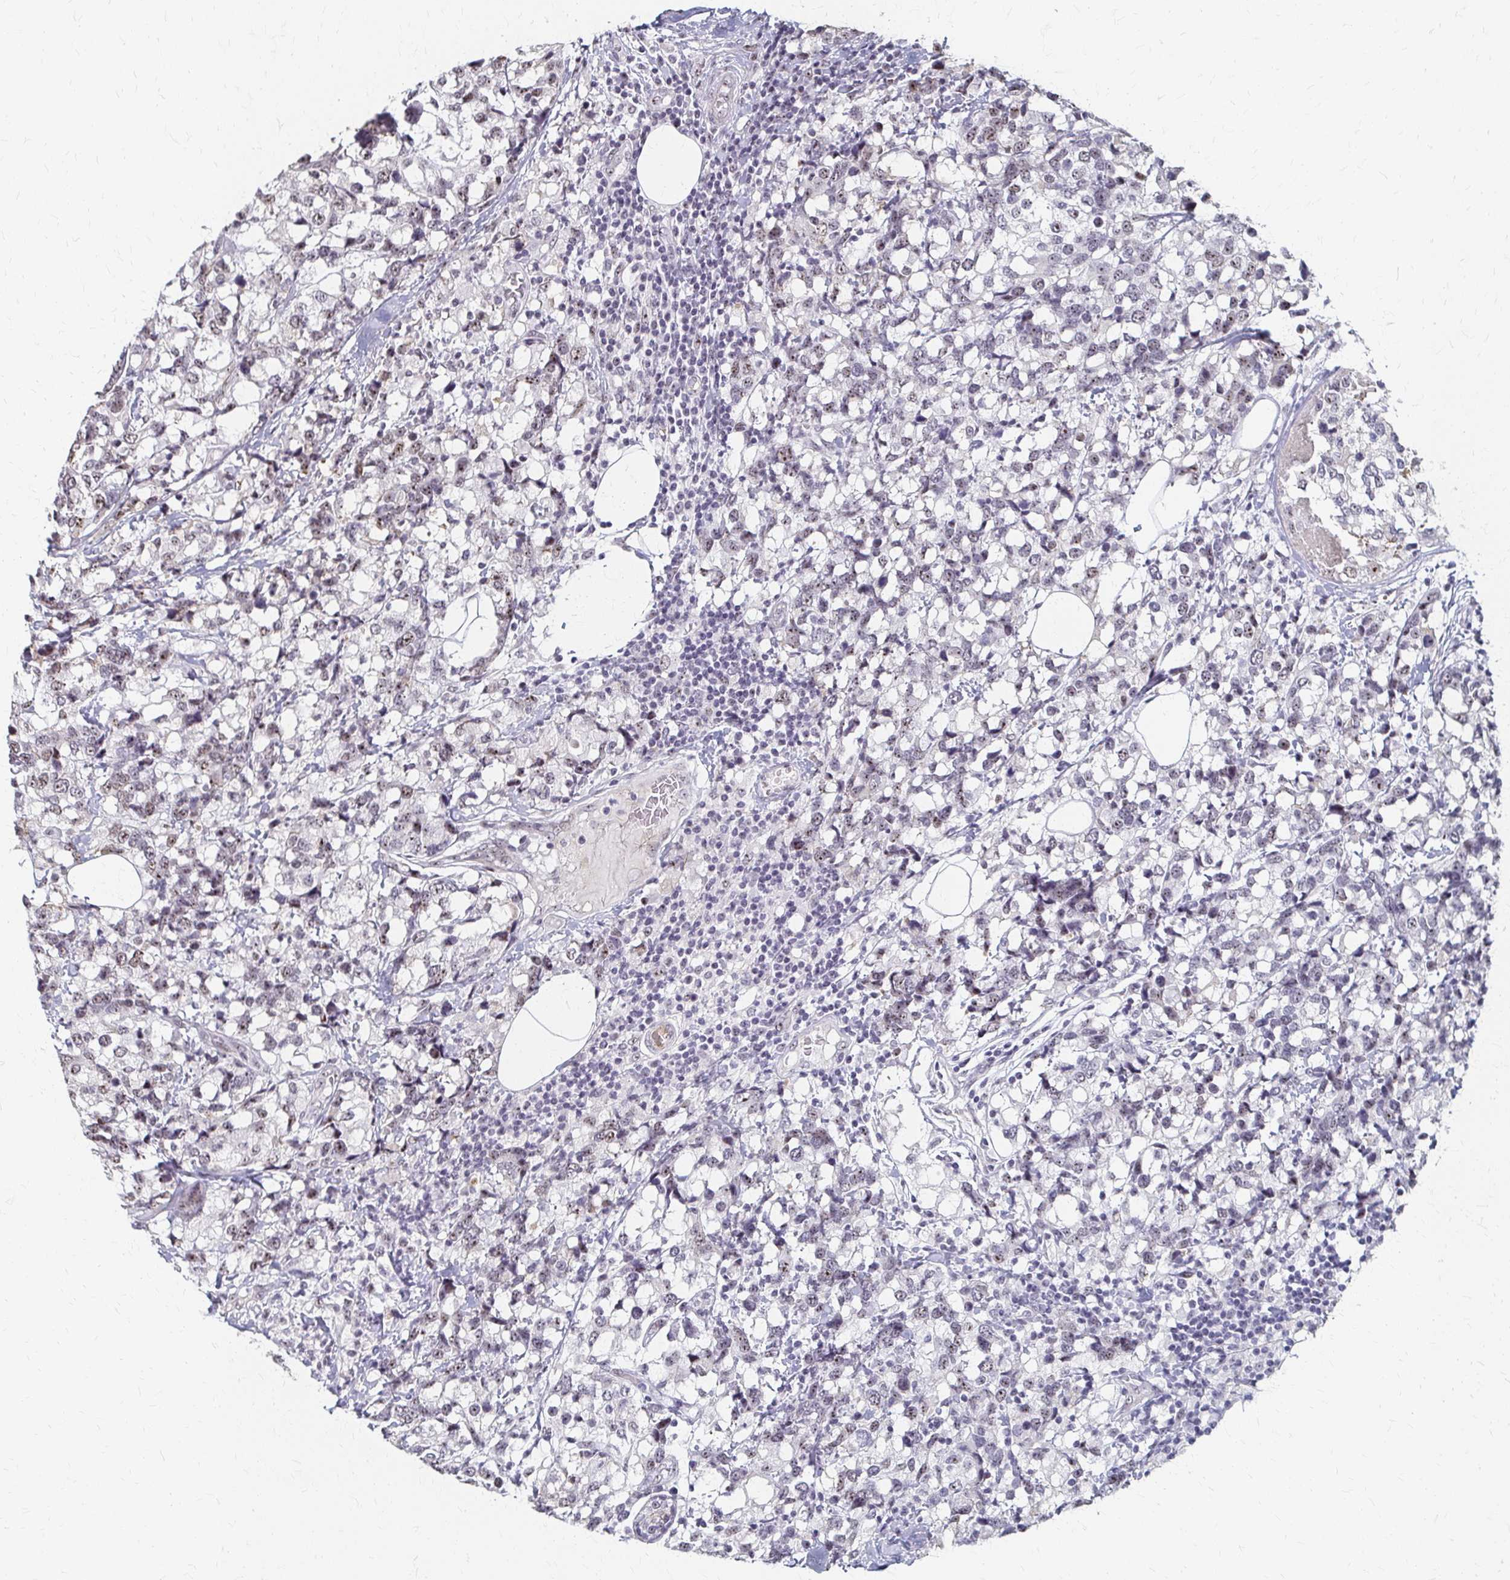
{"staining": {"intensity": "weak", "quantity": "<25%", "location": "nuclear"}, "tissue": "breast cancer", "cell_type": "Tumor cells", "image_type": "cancer", "snomed": [{"axis": "morphology", "description": "Lobular carcinoma"}, {"axis": "topography", "description": "Breast"}], "caption": "High magnification brightfield microscopy of lobular carcinoma (breast) stained with DAB (3,3'-diaminobenzidine) (brown) and counterstained with hematoxylin (blue): tumor cells show no significant positivity.", "gene": "PES1", "patient": {"sex": "female", "age": 59}}